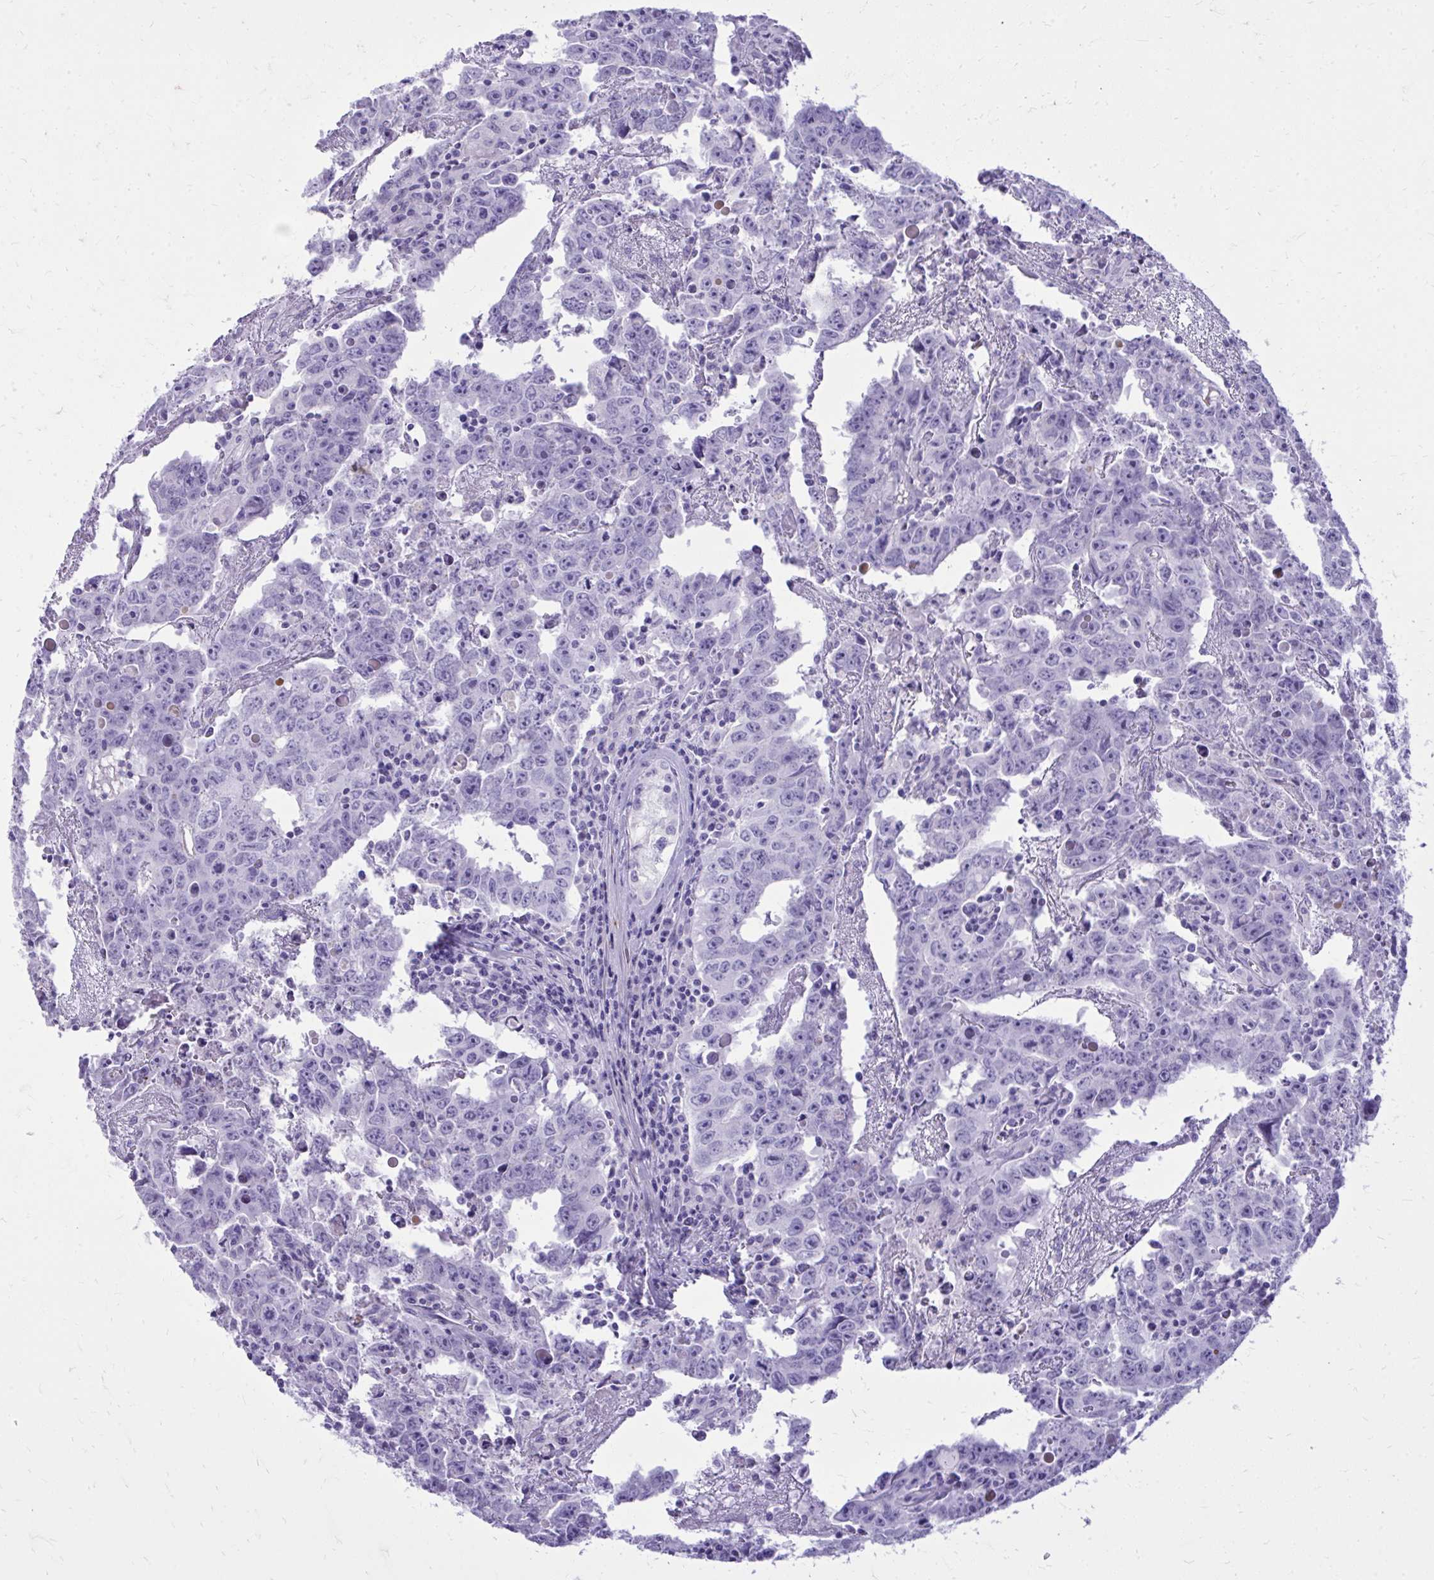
{"staining": {"intensity": "negative", "quantity": "none", "location": "none"}, "tissue": "testis cancer", "cell_type": "Tumor cells", "image_type": "cancer", "snomed": [{"axis": "morphology", "description": "Carcinoma, Embryonal, NOS"}, {"axis": "topography", "description": "Testis"}], "caption": "IHC micrograph of human testis cancer stained for a protein (brown), which demonstrates no expression in tumor cells.", "gene": "BCL6B", "patient": {"sex": "male", "age": 22}}